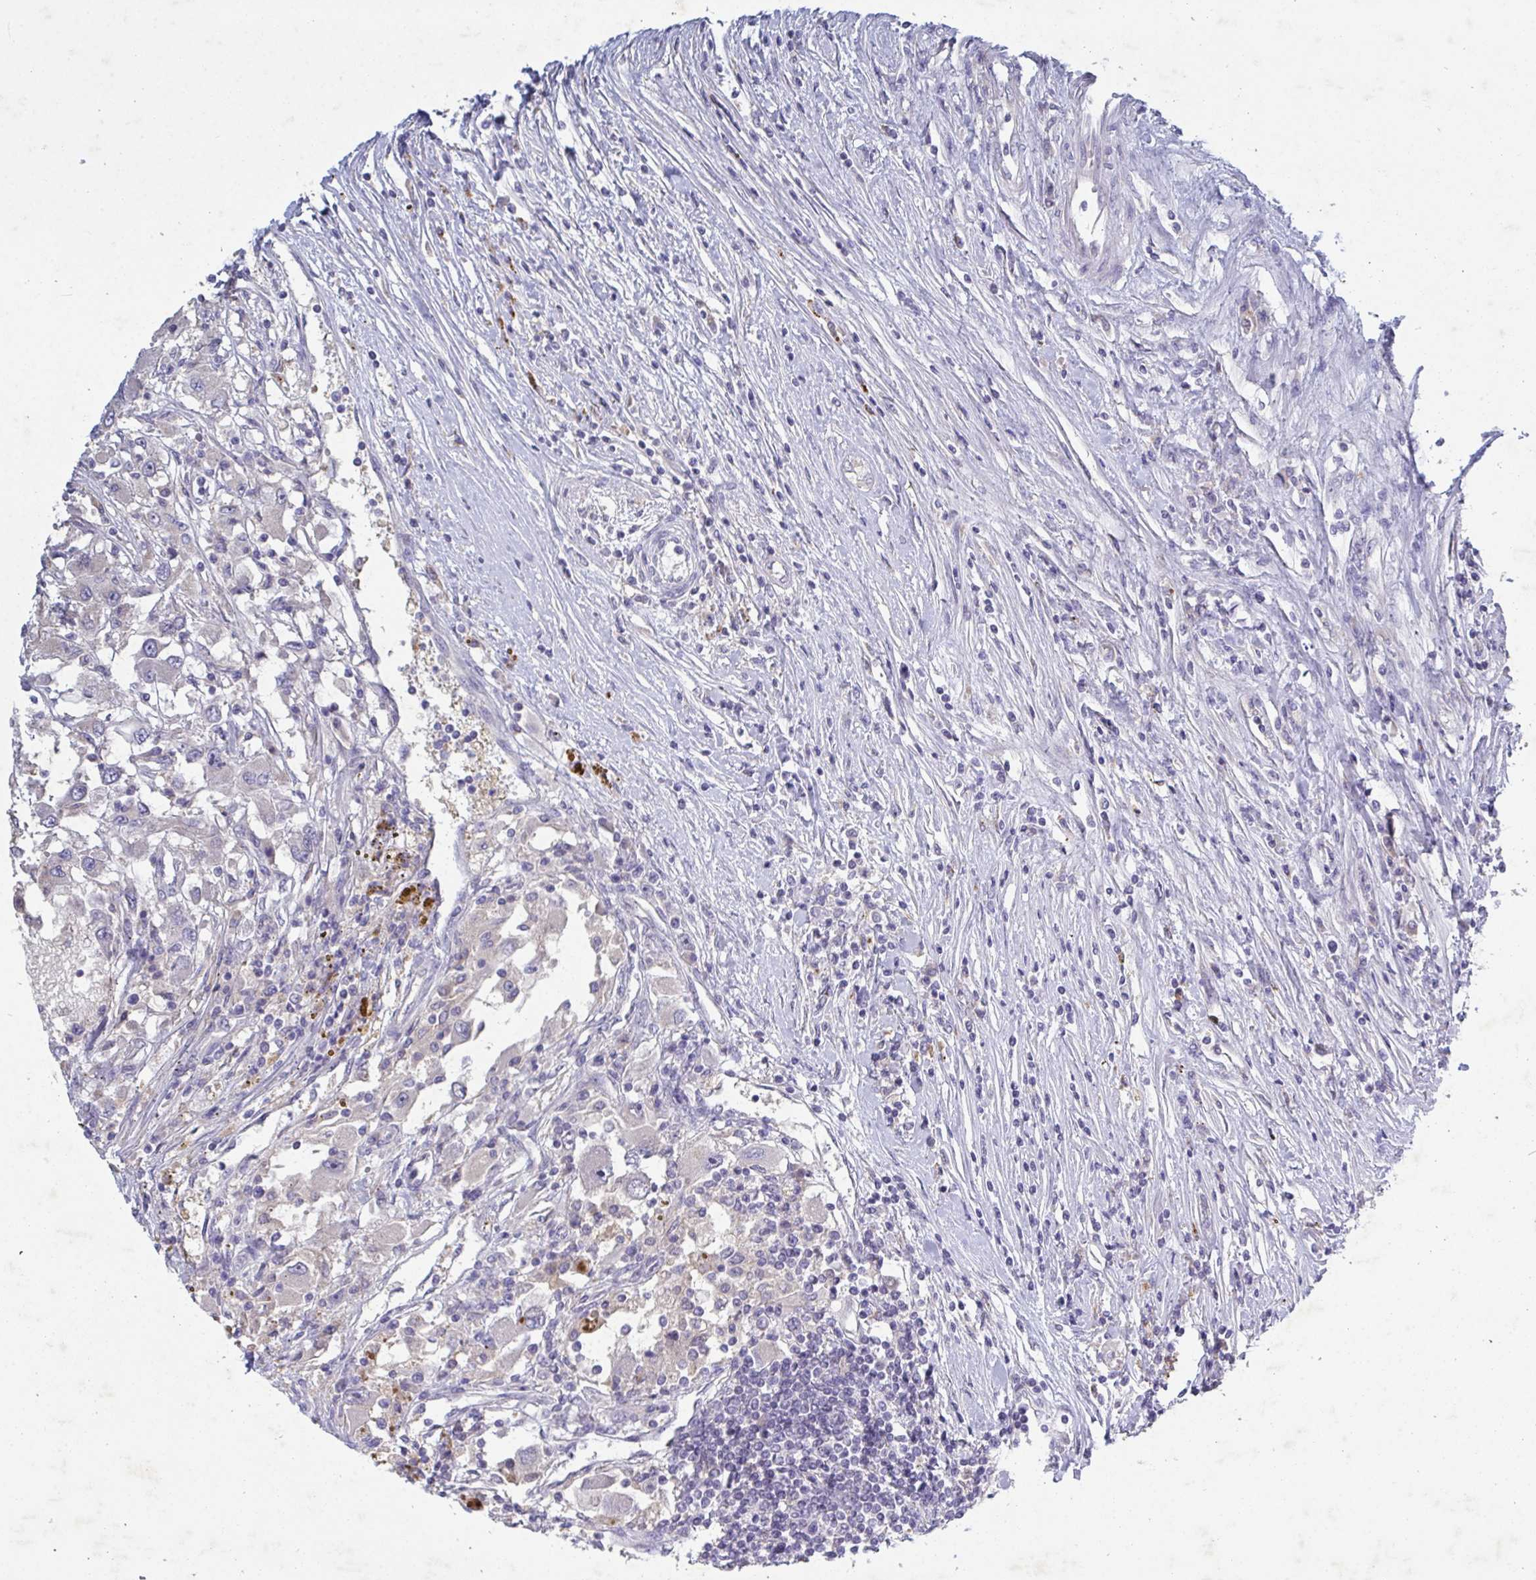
{"staining": {"intensity": "negative", "quantity": "none", "location": "none"}, "tissue": "renal cancer", "cell_type": "Tumor cells", "image_type": "cancer", "snomed": [{"axis": "morphology", "description": "Adenocarcinoma, NOS"}, {"axis": "topography", "description": "Kidney"}], "caption": "There is no significant expression in tumor cells of renal cancer.", "gene": "GALNT13", "patient": {"sex": "female", "age": 67}}